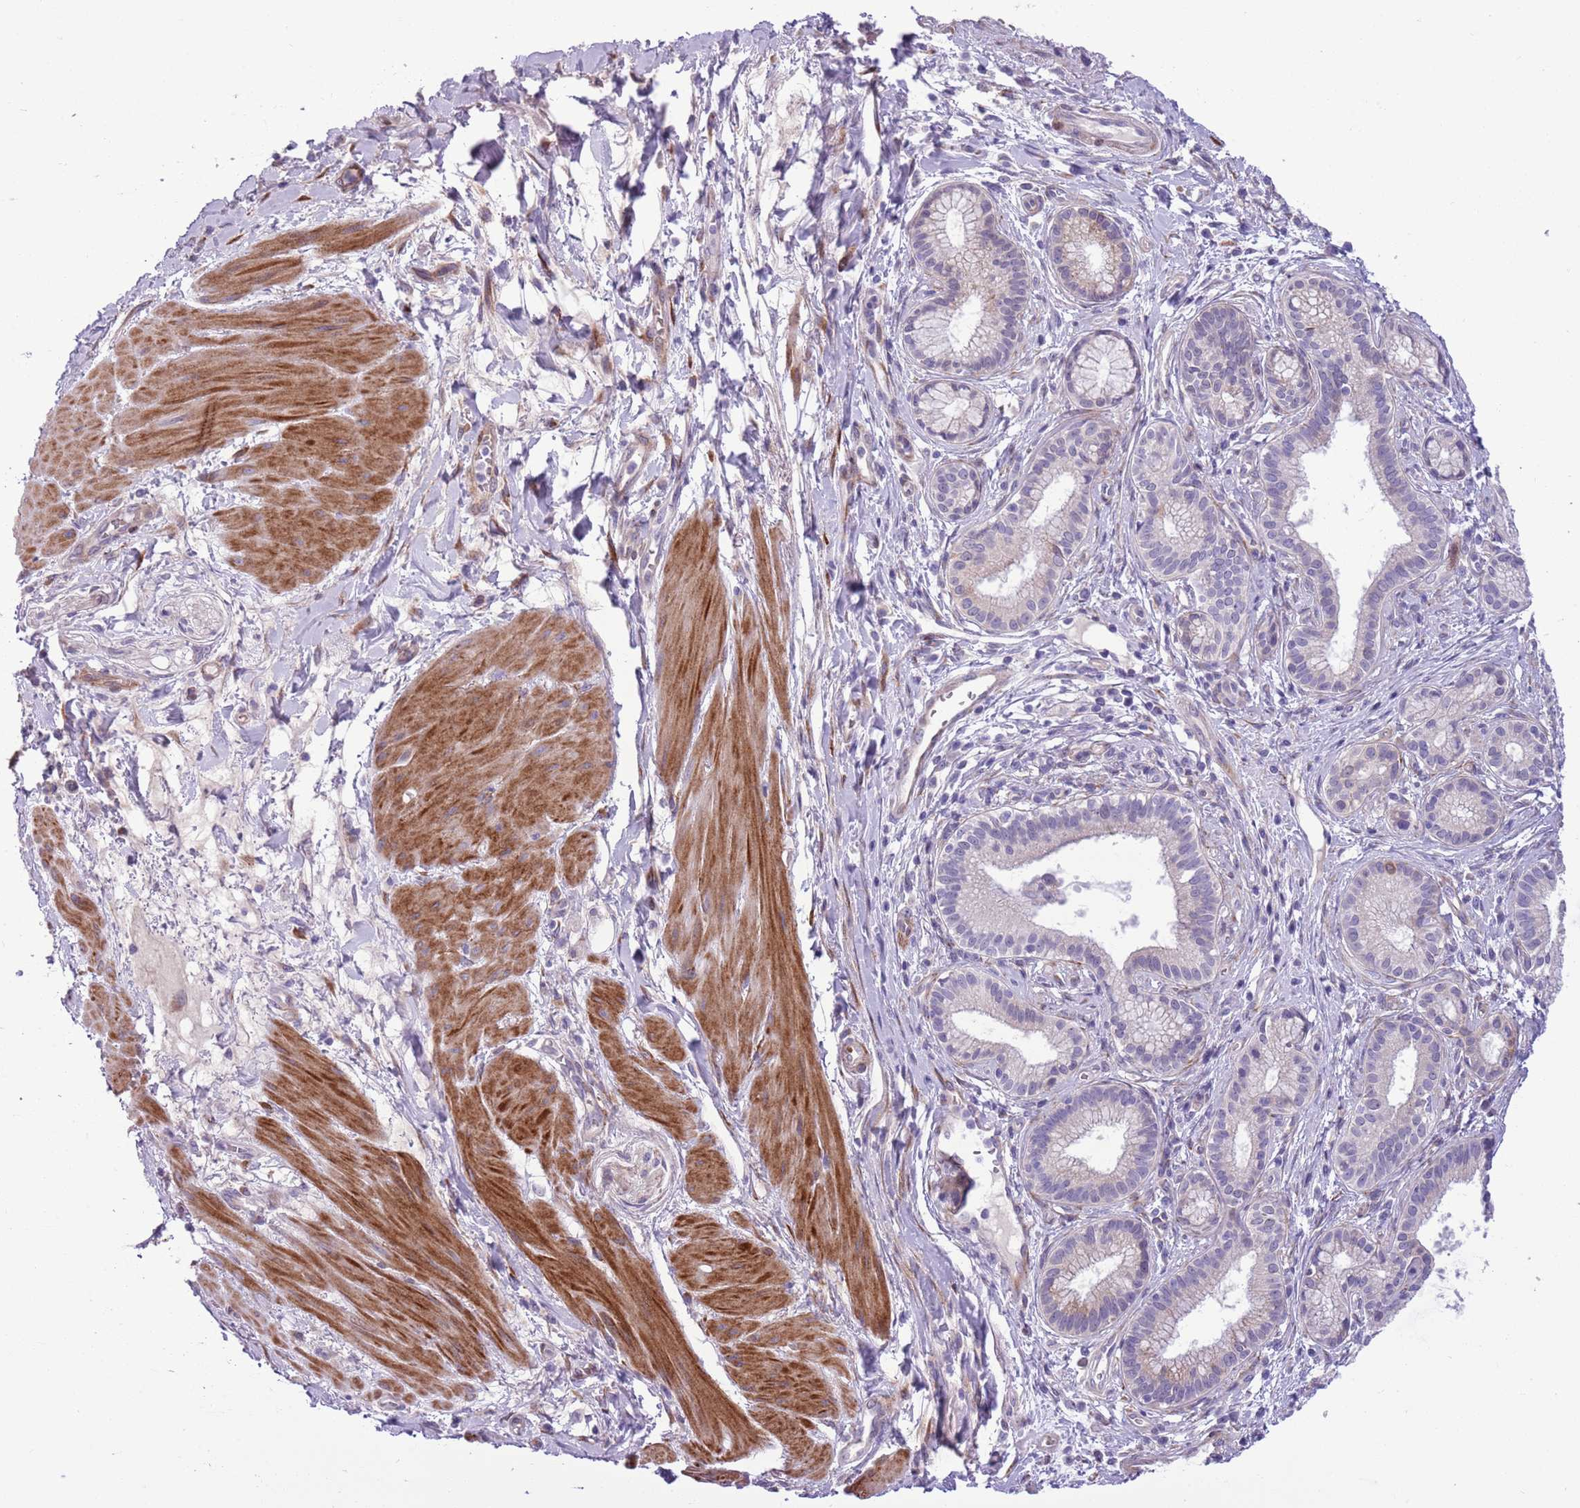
{"staining": {"intensity": "negative", "quantity": "none", "location": "none"}, "tissue": "pancreatic cancer", "cell_type": "Tumor cells", "image_type": "cancer", "snomed": [{"axis": "morphology", "description": "Adenocarcinoma, NOS"}, {"axis": "topography", "description": "Pancreas"}], "caption": "Immunohistochemical staining of human pancreatic cancer (adenocarcinoma) reveals no significant expression in tumor cells.", "gene": "MRPL32", "patient": {"sex": "male", "age": 72}}